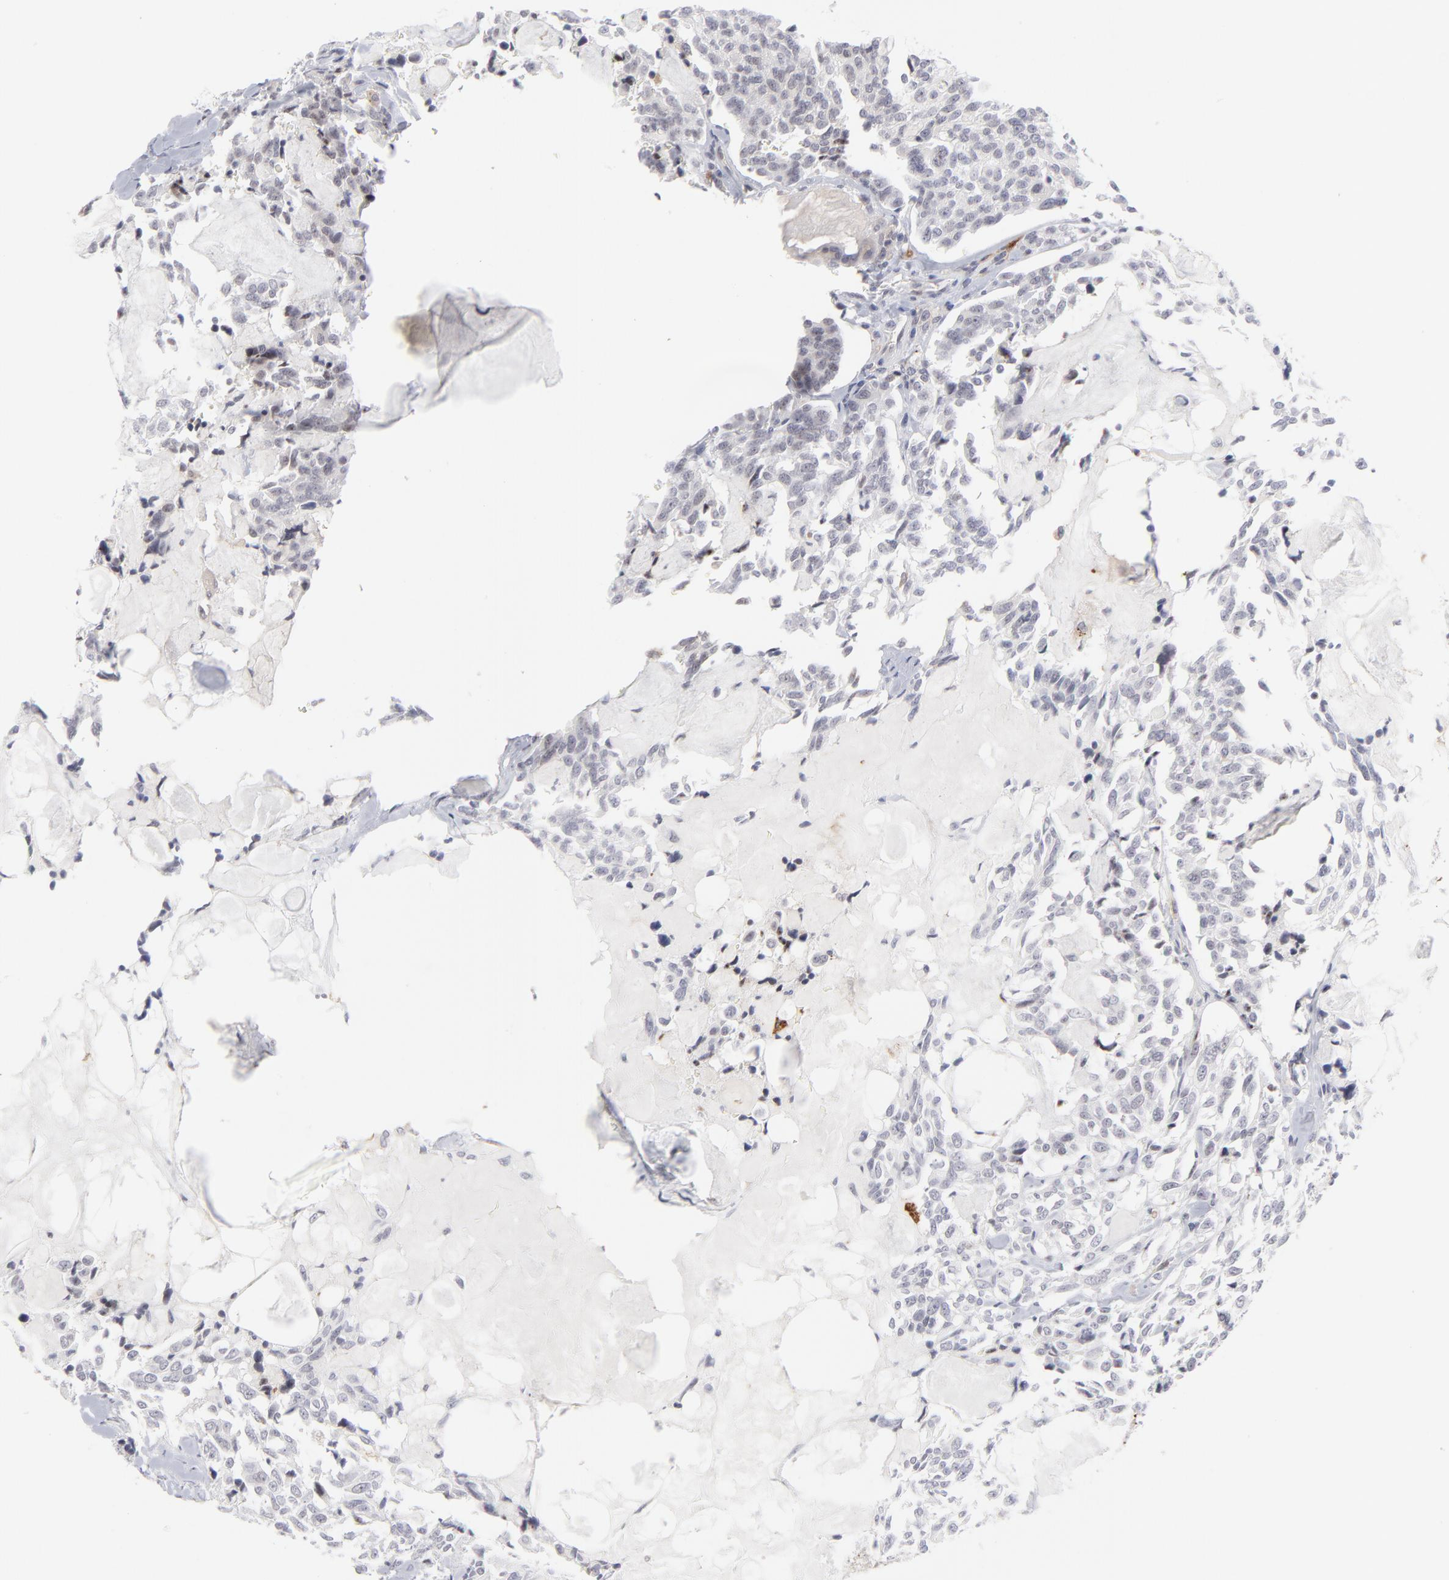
{"staining": {"intensity": "negative", "quantity": "none", "location": "none"}, "tissue": "thyroid cancer", "cell_type": "Tumor cells", "image_type": "cancer", "snomed": [{"axis": "morphology", "description": "Carcinoma, NOS"}, {"axis": "morphology", "description": "Carcinoid, malignant, NOS"}, {"axis": "topography", "description": "Thyroid gland"}], "caption": "Immunohistochemistry of carcinoma (thyroid) reveals no positivity in tumor cells. Nuclei are stained in blue.", "gene": "CCR2", "patient": {"sex": "male", "age": 33}}